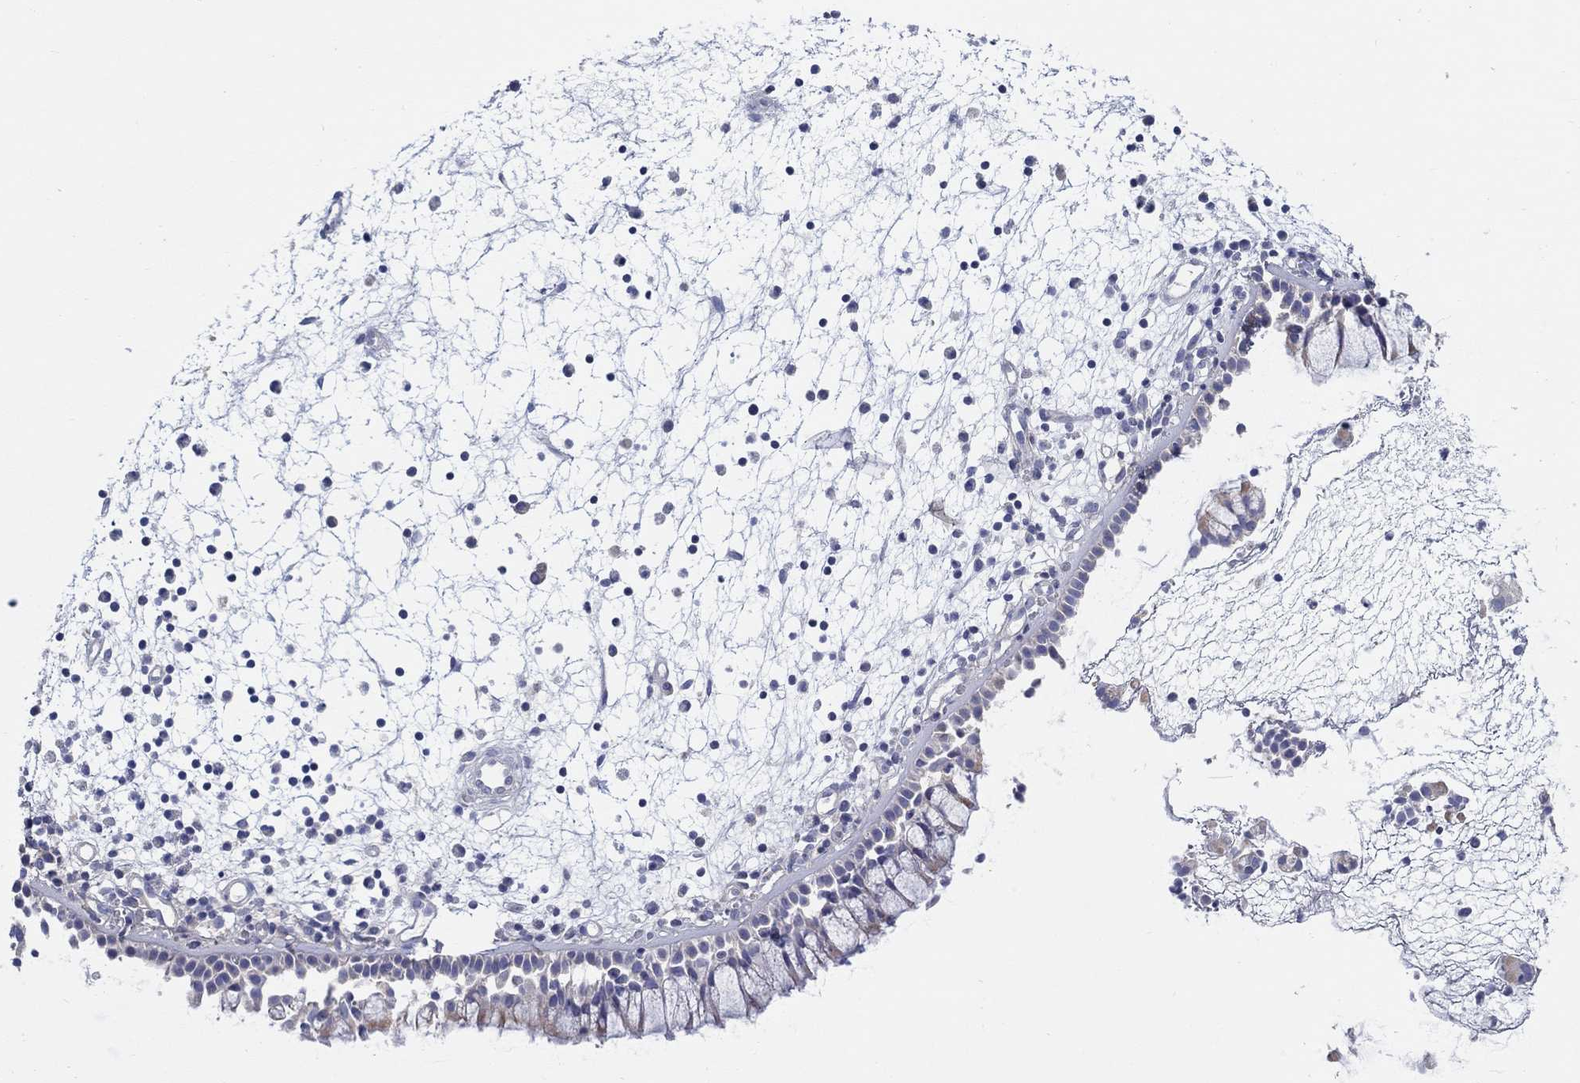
{"staining": {"intensity": "weak", "quantity": "<25%", "location": "cytoplasmic/membranous"}, "tissue": "nasopharynx", "cell_type": "Respiratory epithelial cells", "image_type": "normal", "snomed": [{"axis": "morphology", "description": "Normal tissue, NOS"}, {"axis": "morphology", "description": "Polyp, NOS"}, {"axis": "topography", "description": "Nasopharynx"}], "caption": "An IHC micrograph of benign nasopharynx is shown. There is no staining in respiratory epithelial cells of nasopharynx.", "gene": "HAPLN4", "patient": {"sex": "female", "age": 56}}